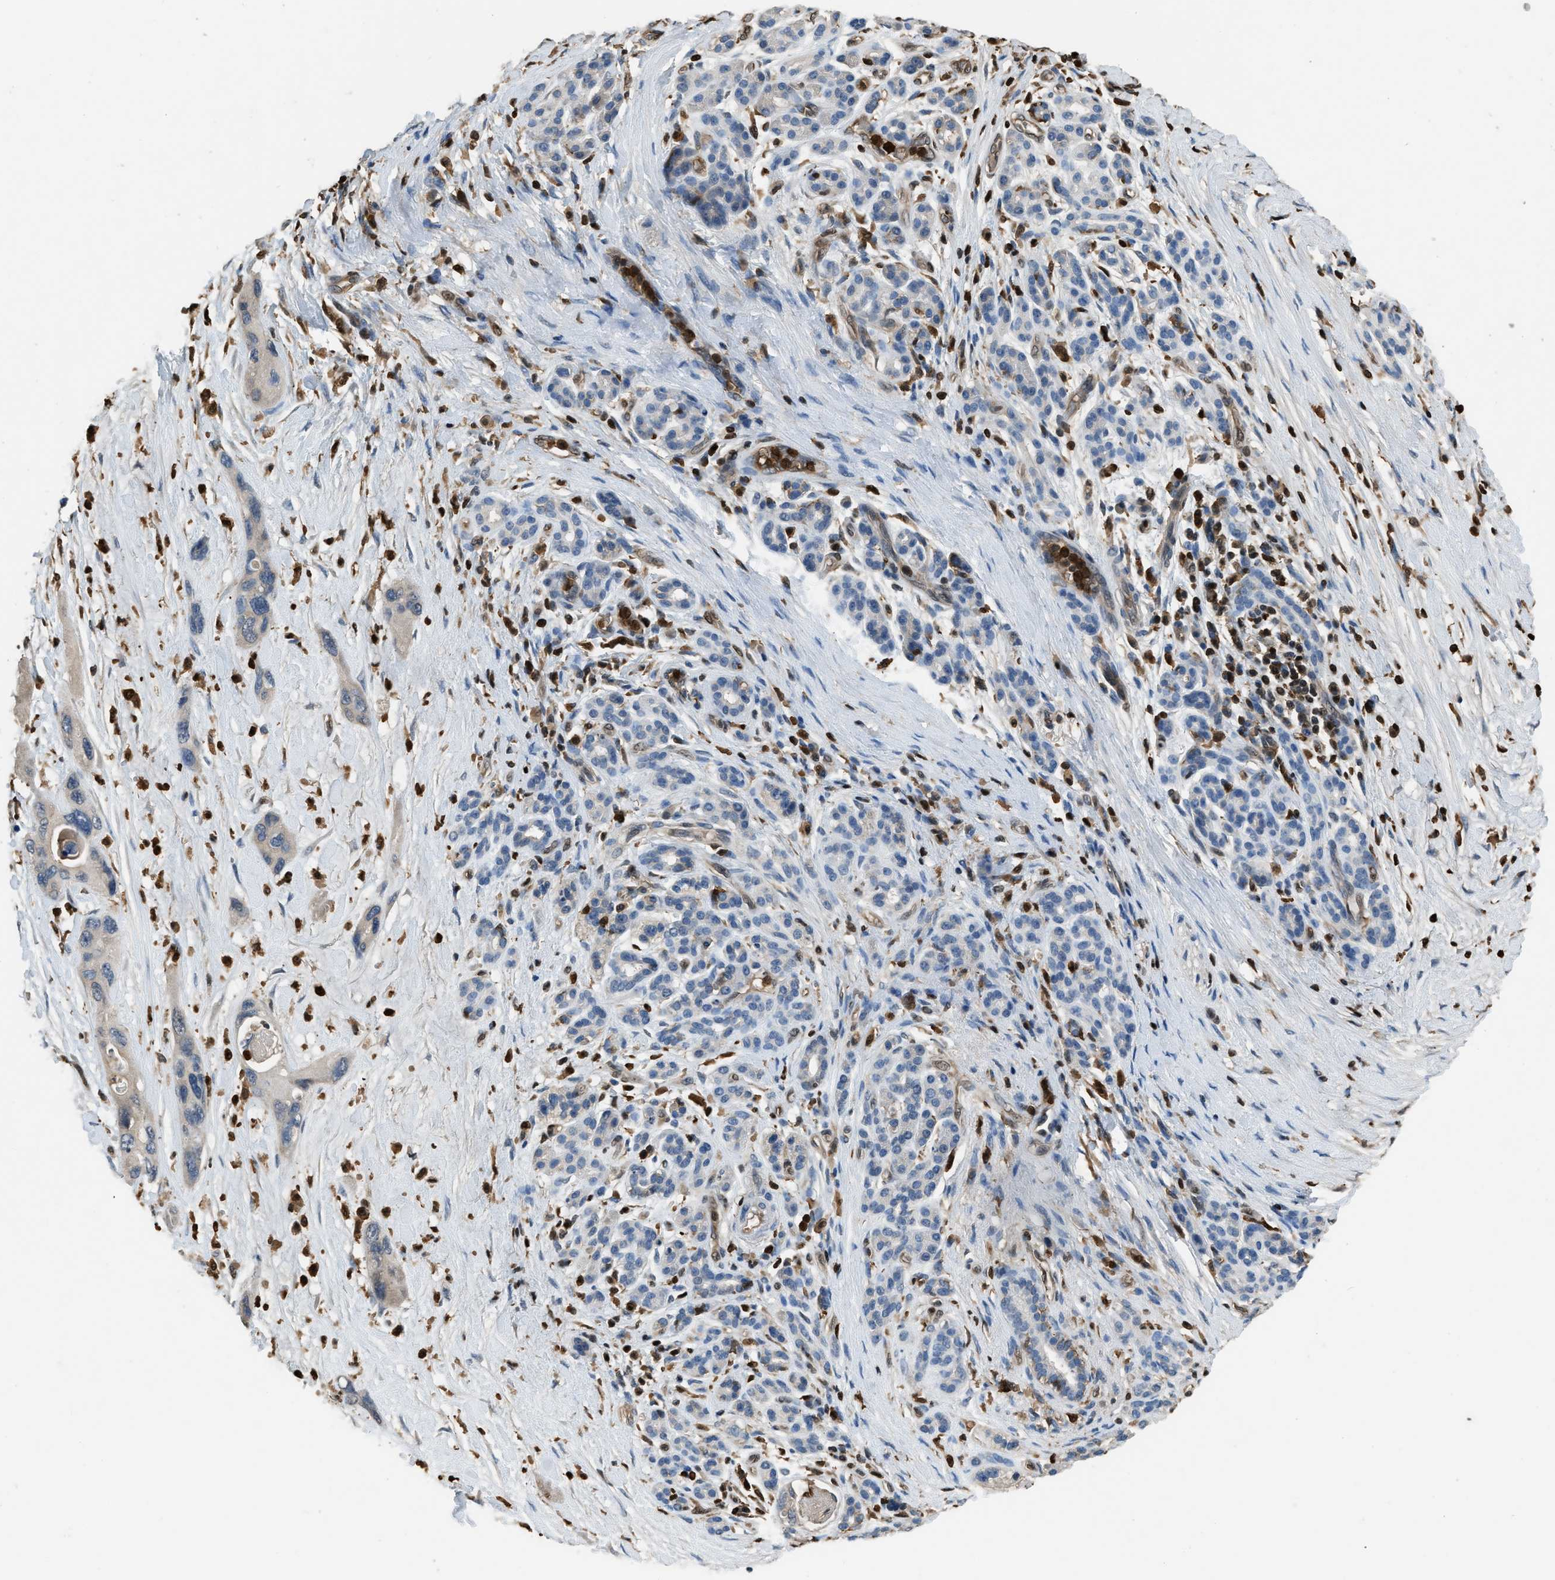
{"staining": {"intensity": "negative", "quantity": "none", "location": "none"}, "tissue": "pancreatic cancer", "cell_type": "Tumor cells", "image_type": "cancer", "snomed": [{"axis": "morphology", "description": "Adenocarcinoma, NOS"}, {"axis": "topography", "description": "Pancreas"}], "caption": "Immunohistochemistry (IHC) image of human pancreatic cancer (adenocarcinoma) stained for a protein (brown), which shows no expression in tumor cells. (DAB immunohistochemistry with hematoxylin counter stain).", "gene": "ARHGDIB", "patient": {"sex": "female", "age": 70}}